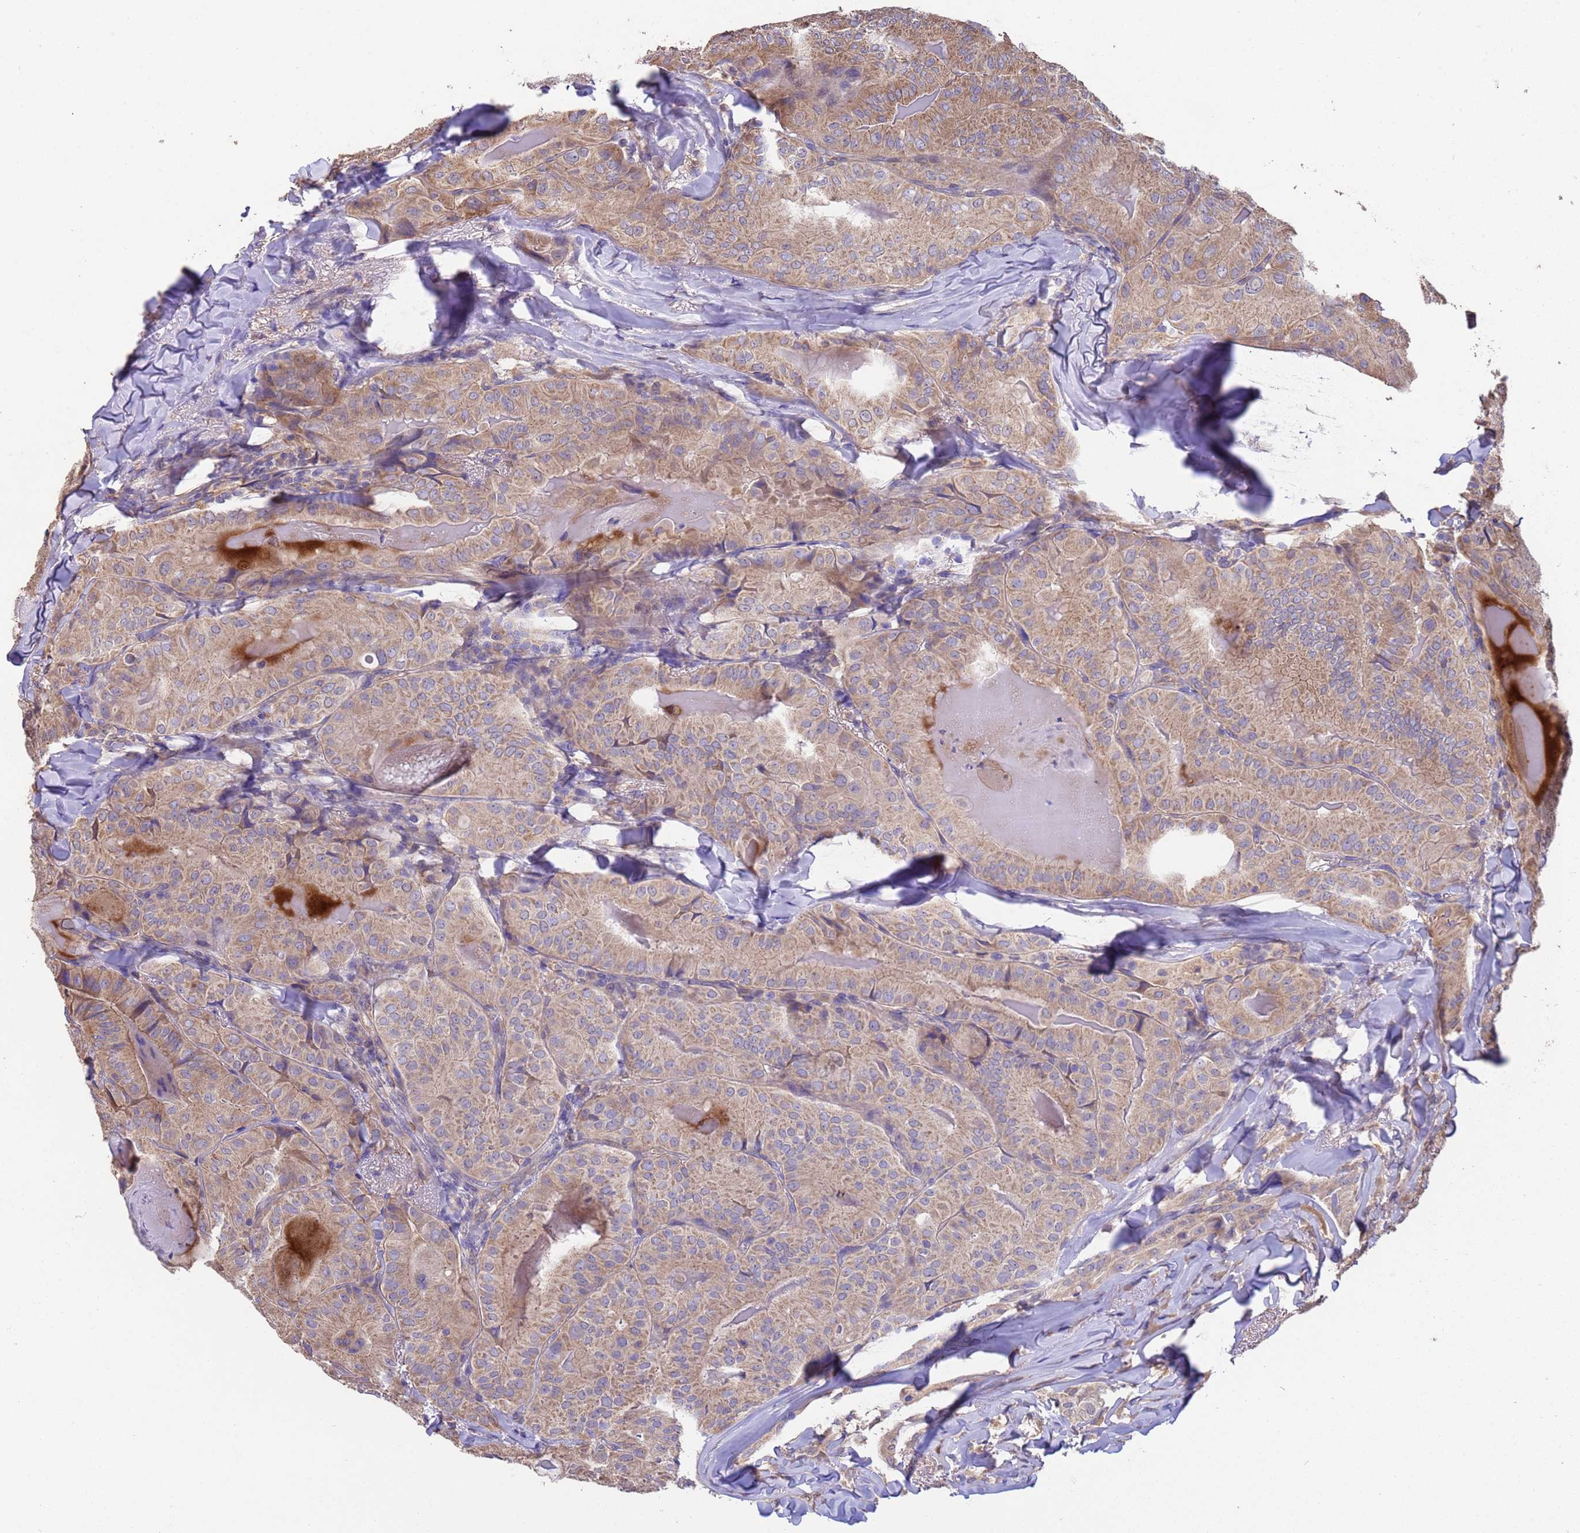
{"staining": {"intensity": "moderate", "quantity": ">75%", "location": "cytoplasmic/membranous"}, "tissue": "thyroid cancer", "cell_type": "Tumor cells", "image_type": "cancer", "snomed": [{"axis": "morphology", "description": "Papillary adenocarcinoma, NOS"}, {"axis": "topography", "description": "Thyroid gland"}], "caption": "Thyroid papillary adenocarcinoma stained for a protein displays moderate cytoplasmic/membranous positivity in tumor cells.", "gene": "NPHP1", "patient": {"sex": "female", "age": 68}}